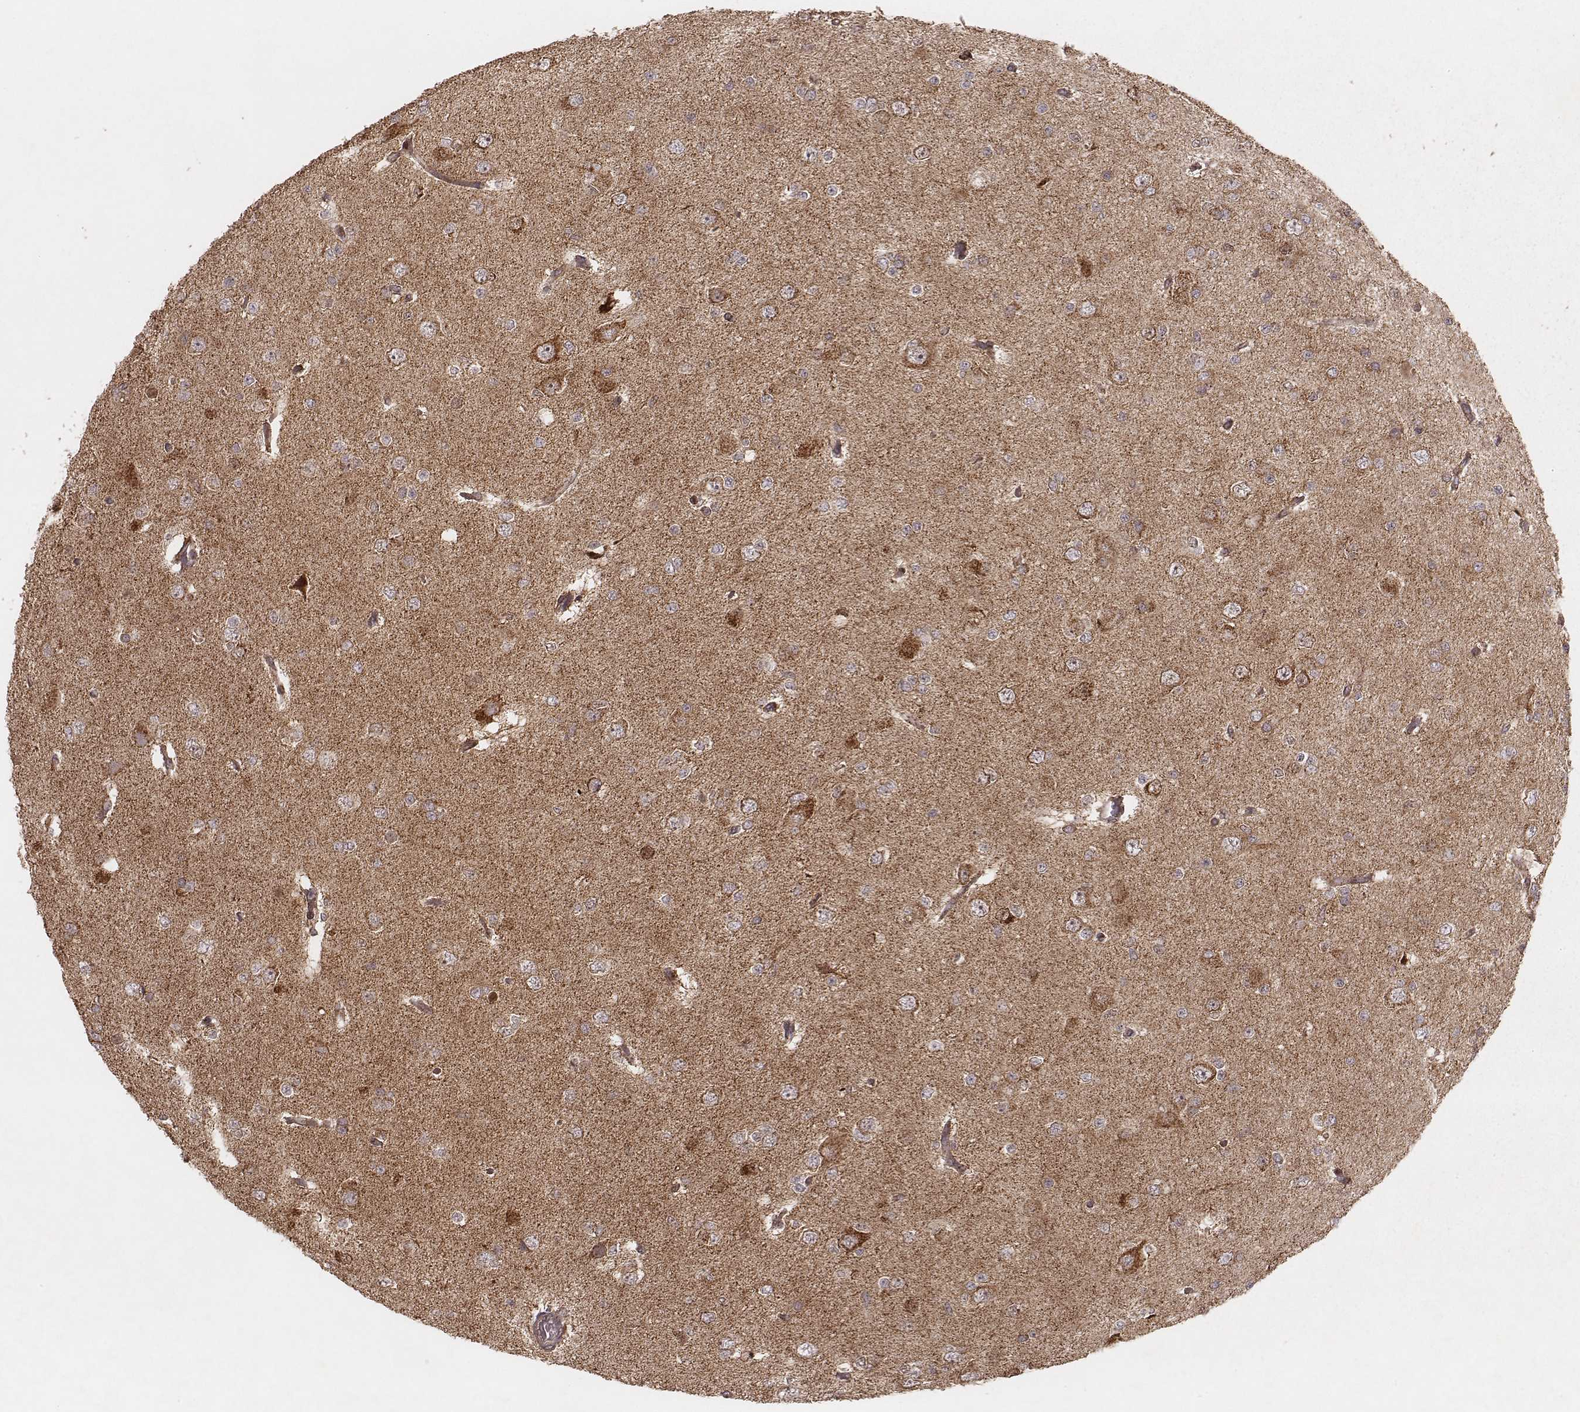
{"staining": {"intensity": "weak", "quantity": ">75%", "location": "cytoplasmic/membranous"}, "tissue": "glioma", "cell_type": "Tumor cells", "image_type": "cancer", "snomed": [{"axis": "morphology", "description": "Glioma, malignant, Low grade"}, {"axis": "topography", "description": "Brain"}], "caption": "Human glioma stained for a protein (brown) shows weak cytoplasmic/membranous positive positivity in about >75% of tumor cells.", "gene": "NDUFA7", "patient": {"sex": "male", "age": 27}}